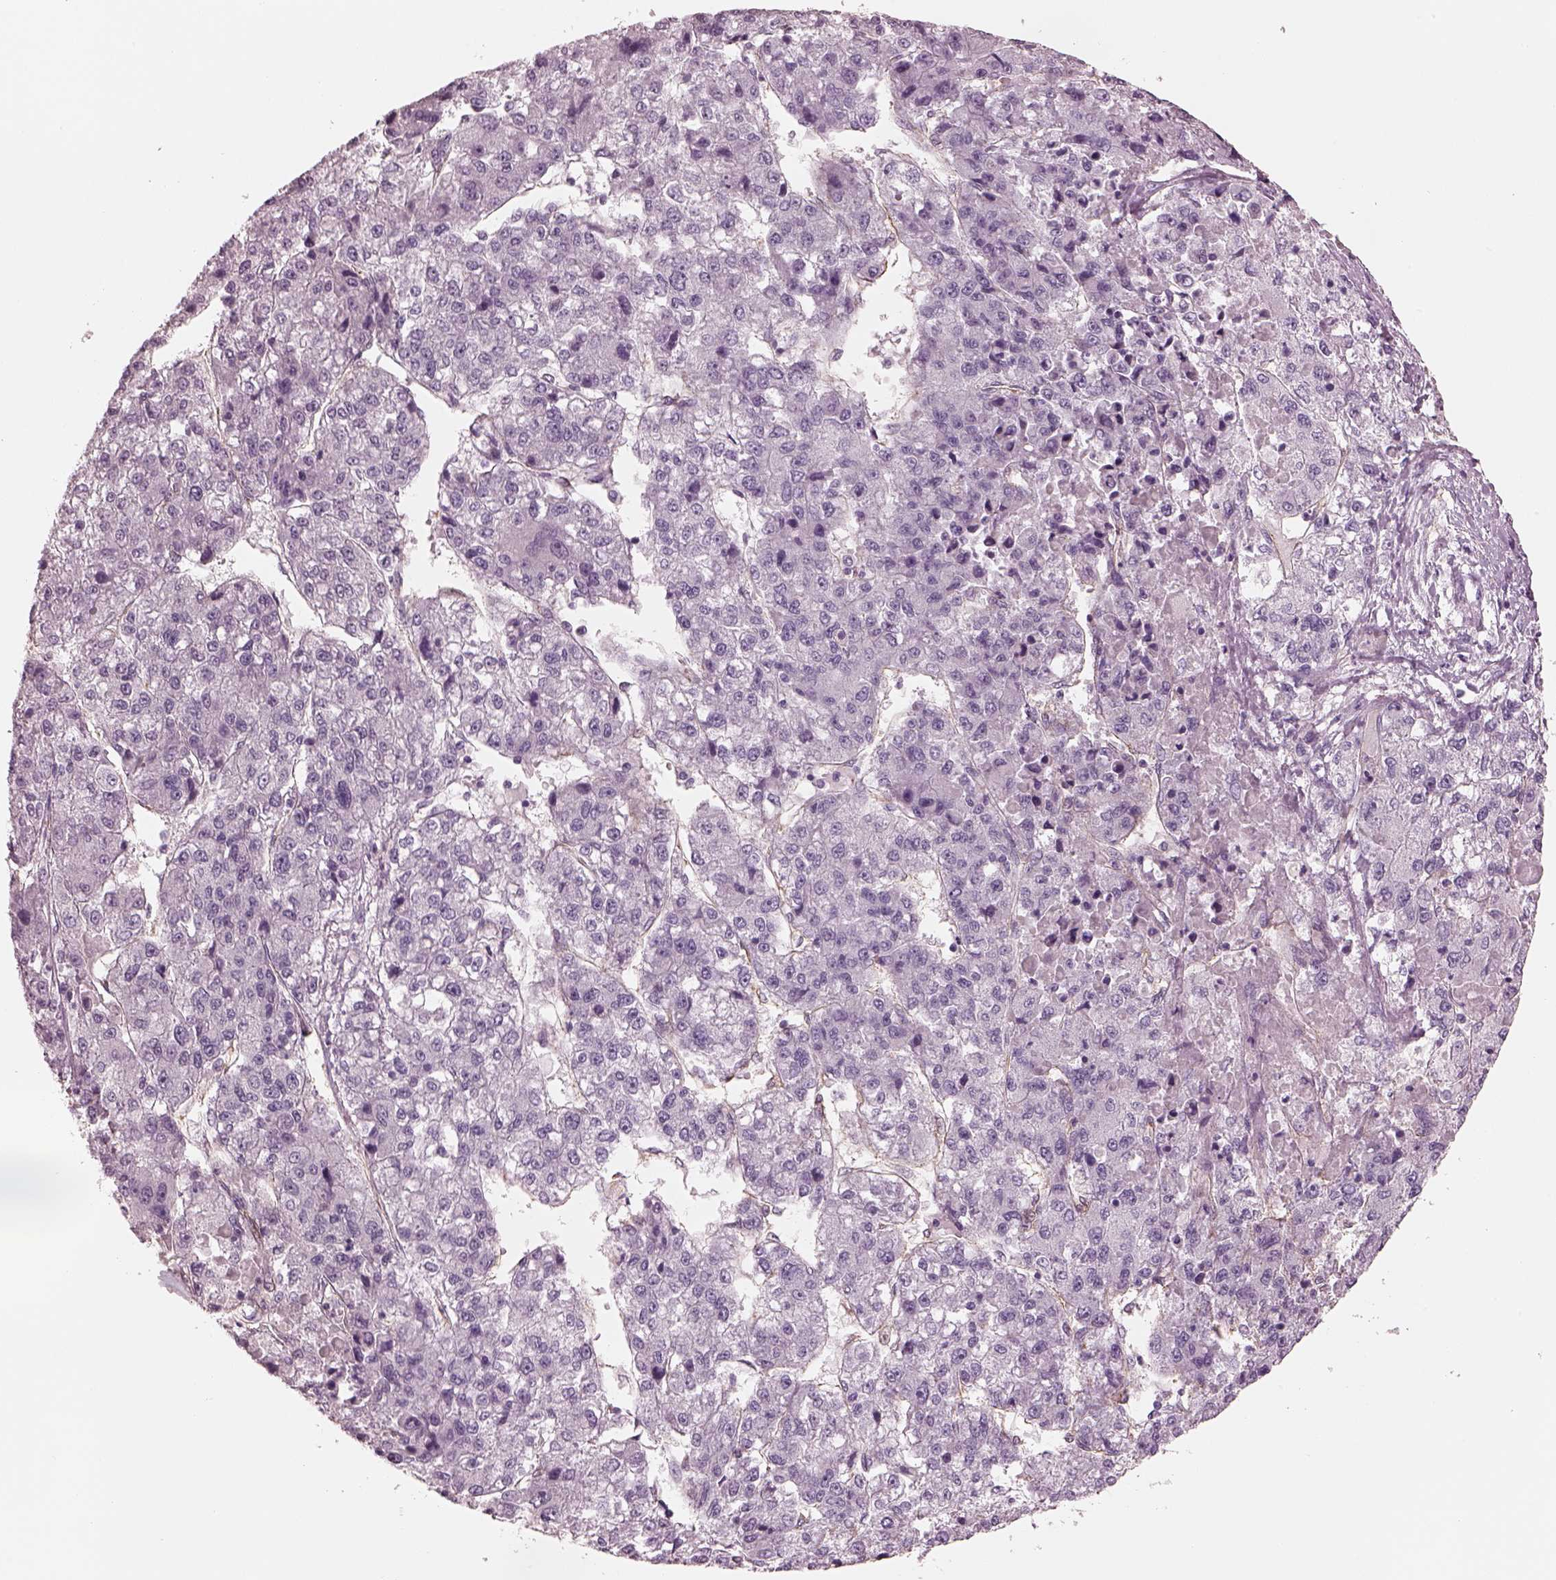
{"staining": {"intensity": "negative", "quantity": "none", "location": "none"}, "tissue": "liver cancer", "cell_type": "Tumor cells", "image_type": "cancer", "snomed": [{"axis": "morphology", "description": "Carcinoma, Hepatocellular, NOS"}, {"axis": "topography", "description": "Liver"}], "caption": "Histopathology image shows no protein positivity in tumor cells of liver cancer tissue.", "gene": "EIF4E1B", "patient": {"sex": "male", "age": 56}}